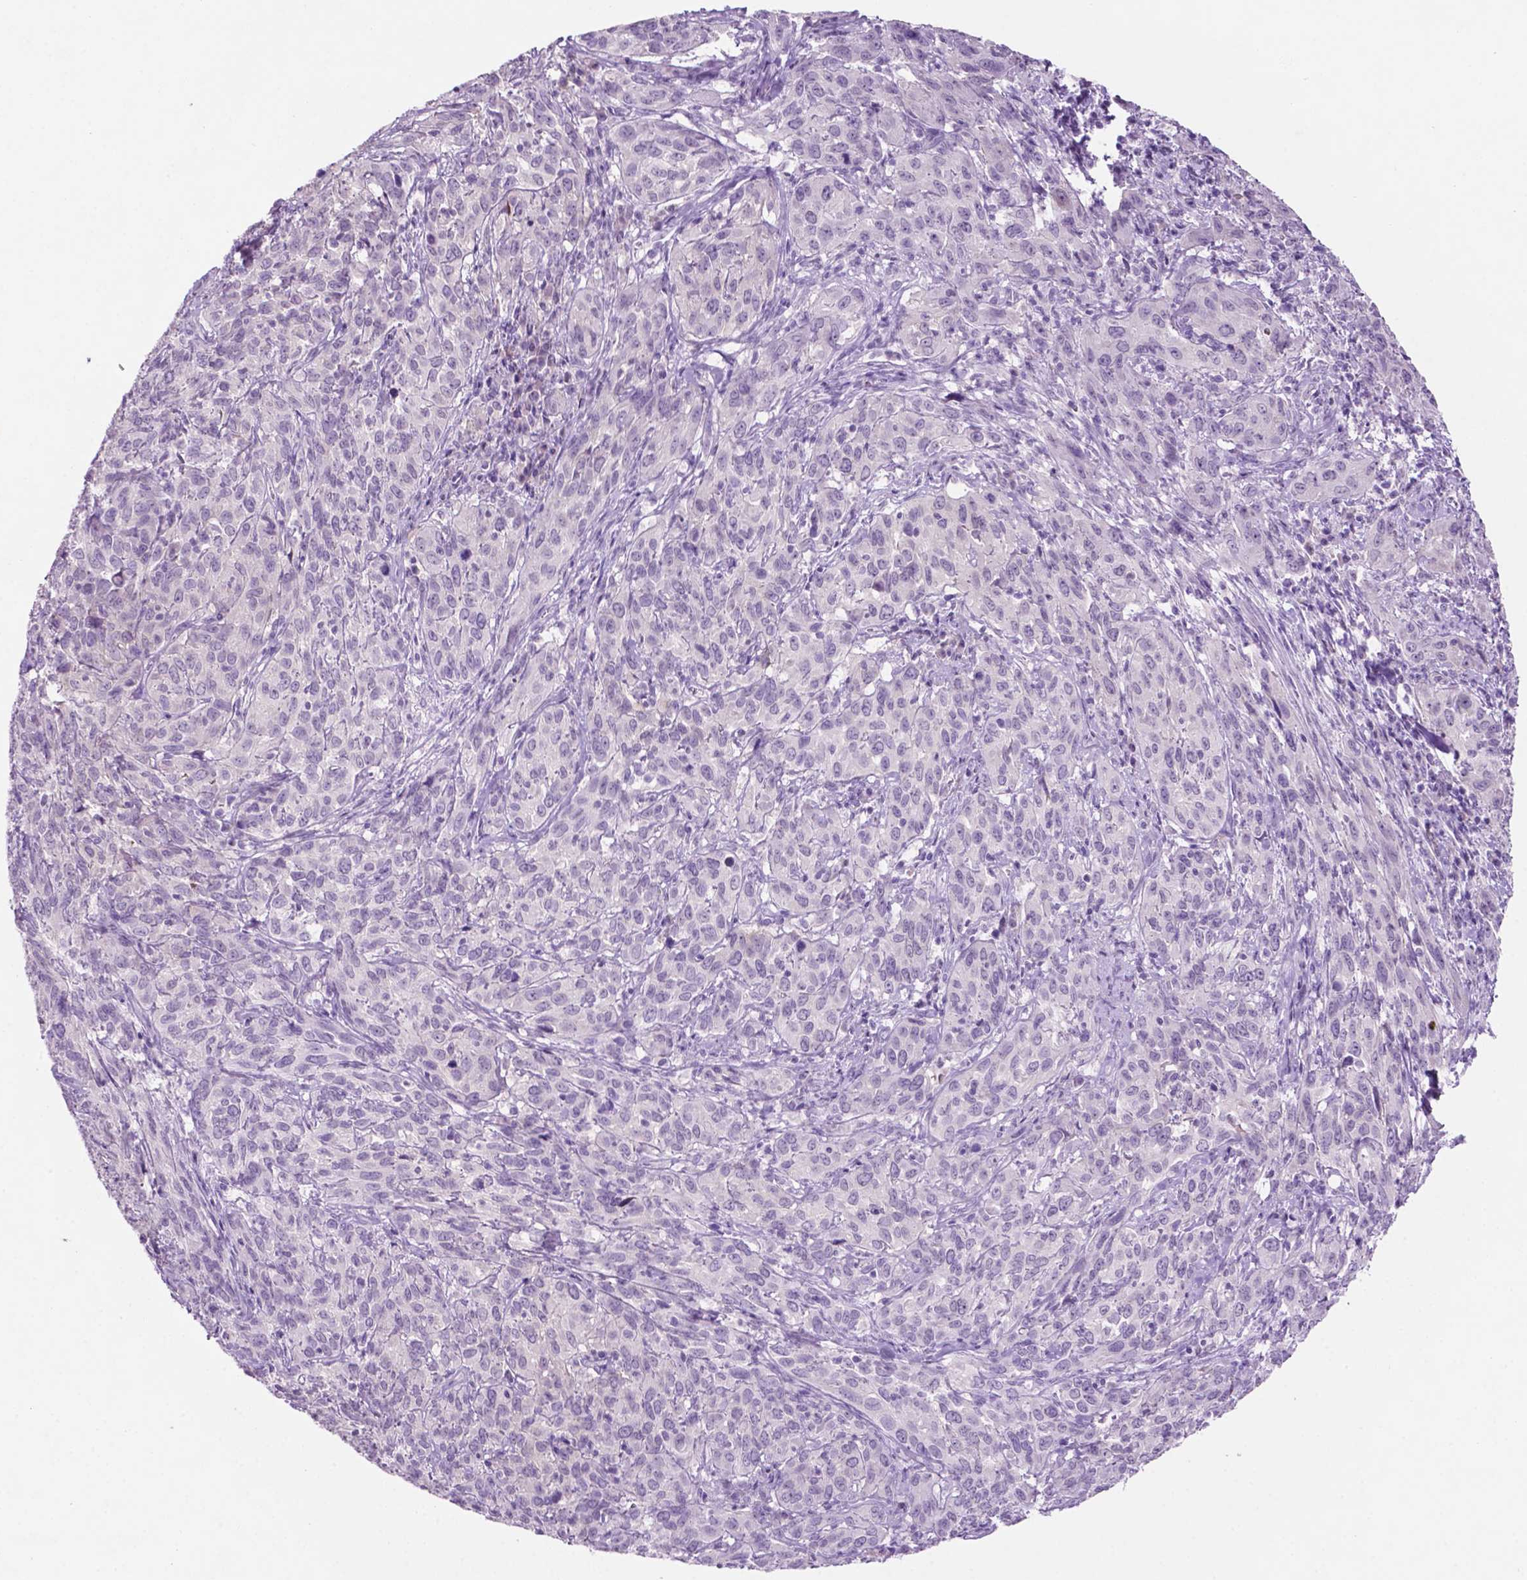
{"staining": {"intensity": "negative", "quantity": "none", "location": "none"}, "tissue": "cervical cancer", "cell_type": "Tumor cells", "image_type": "cancer", "snomed": [{"axis": "morphology", "description": "Squamous cell carcinoma, NOS"}, {"axis": "topography", "description": "Cervix"}], "caption": "Immunohistochemical staining of human squamous cell carcinoma (cervical) displays no significant staining in tumor cells.", "gene": "PHGR1", "patient": {"sex": "female", "age": 51}}